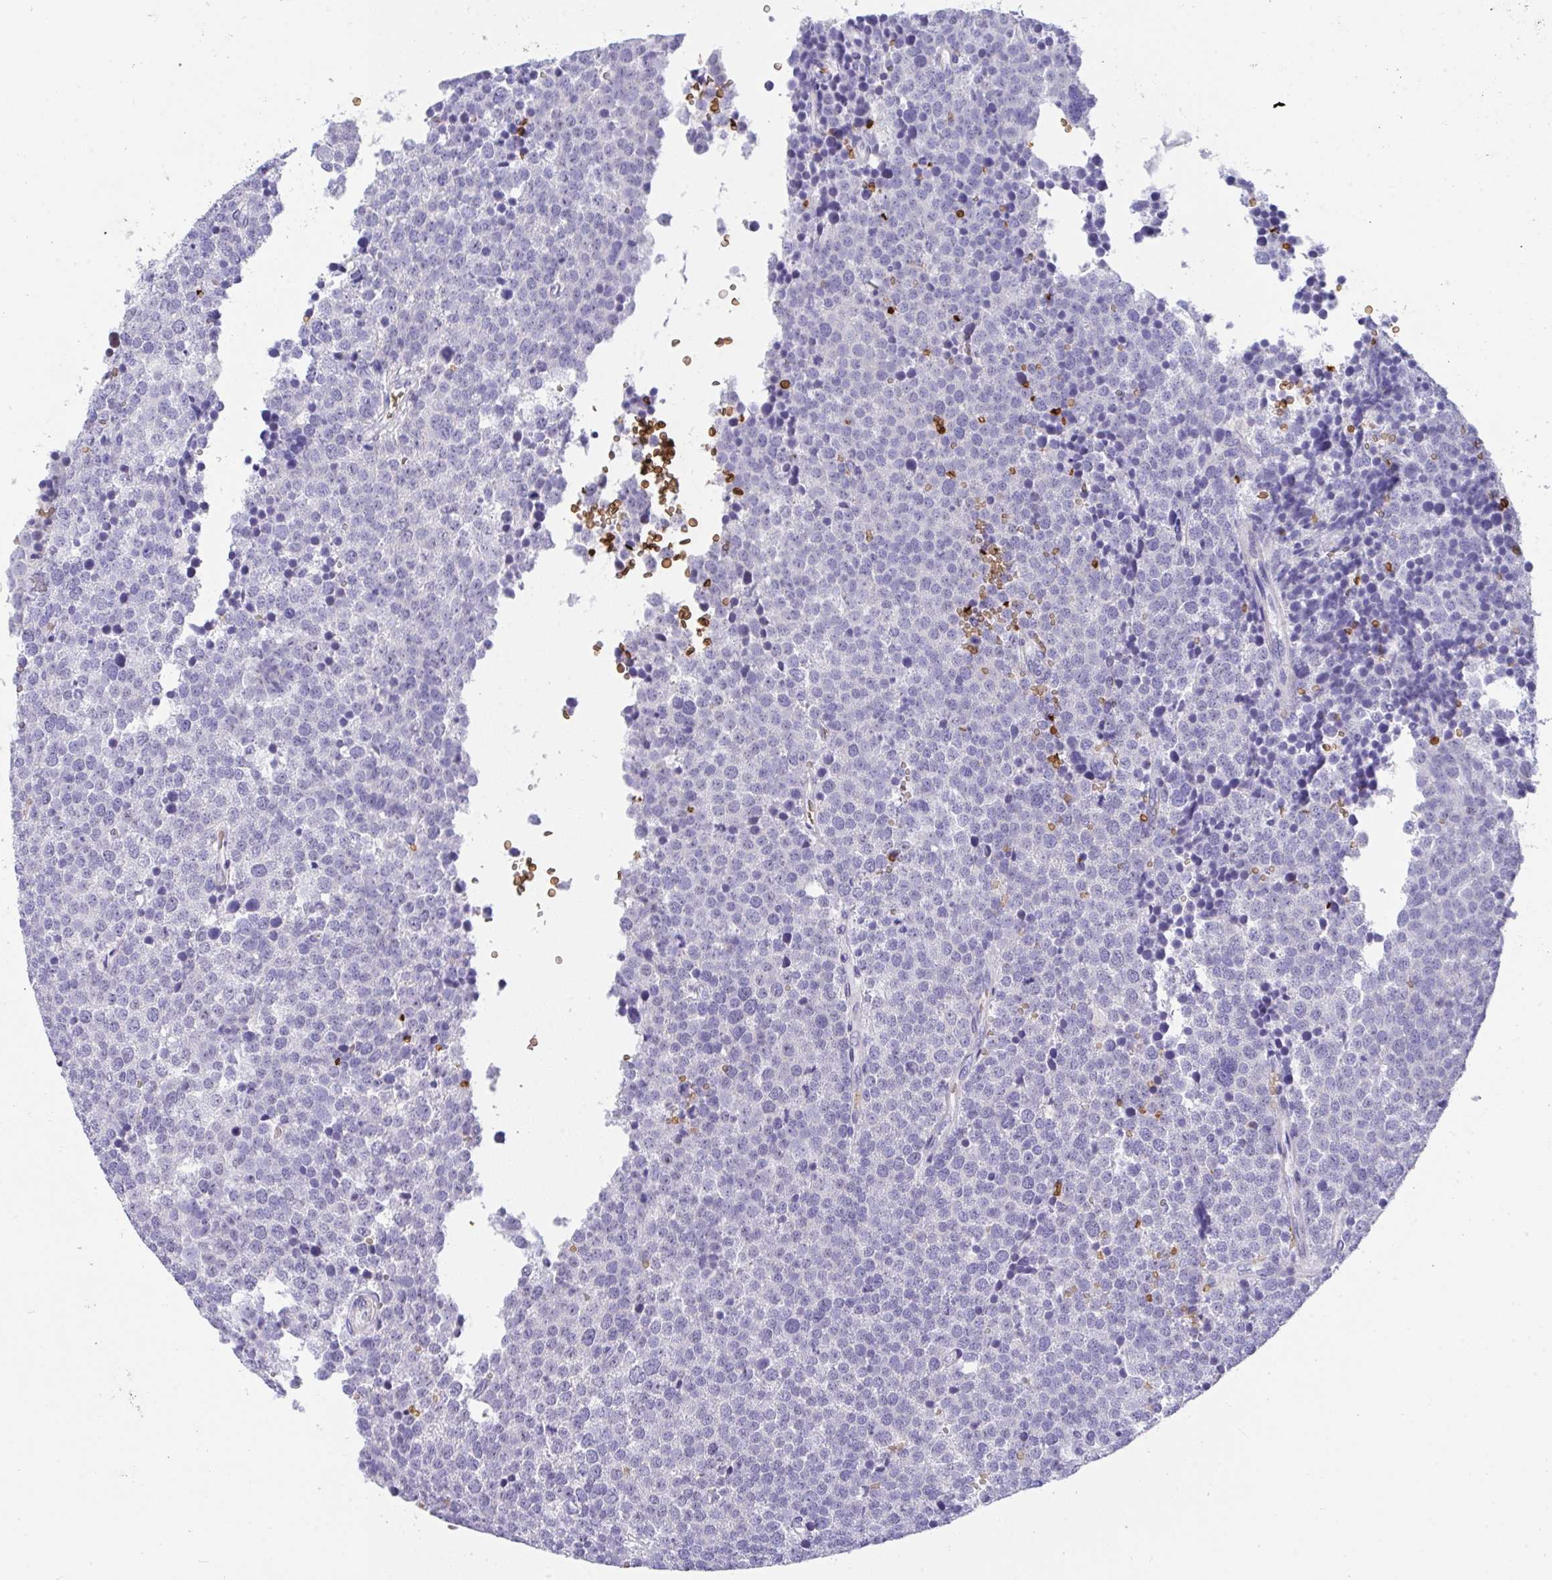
{"staining": {"intensity": "negative", "quantity": "none", "location": "none"}, "tissue": "testis cancer", "cell_type": "Tumor cells", "image_type": "cancer", "snomed": [{"axis": "morphology", "description": "Seminoma, NOS"}, {"axis": "topography", "description": "Testis"}], "caption": "There is no significant positivity in tumor cells of seminoma (testis).", "gene": "ANK1", "patient": {"sex": "male", "age": 71}}